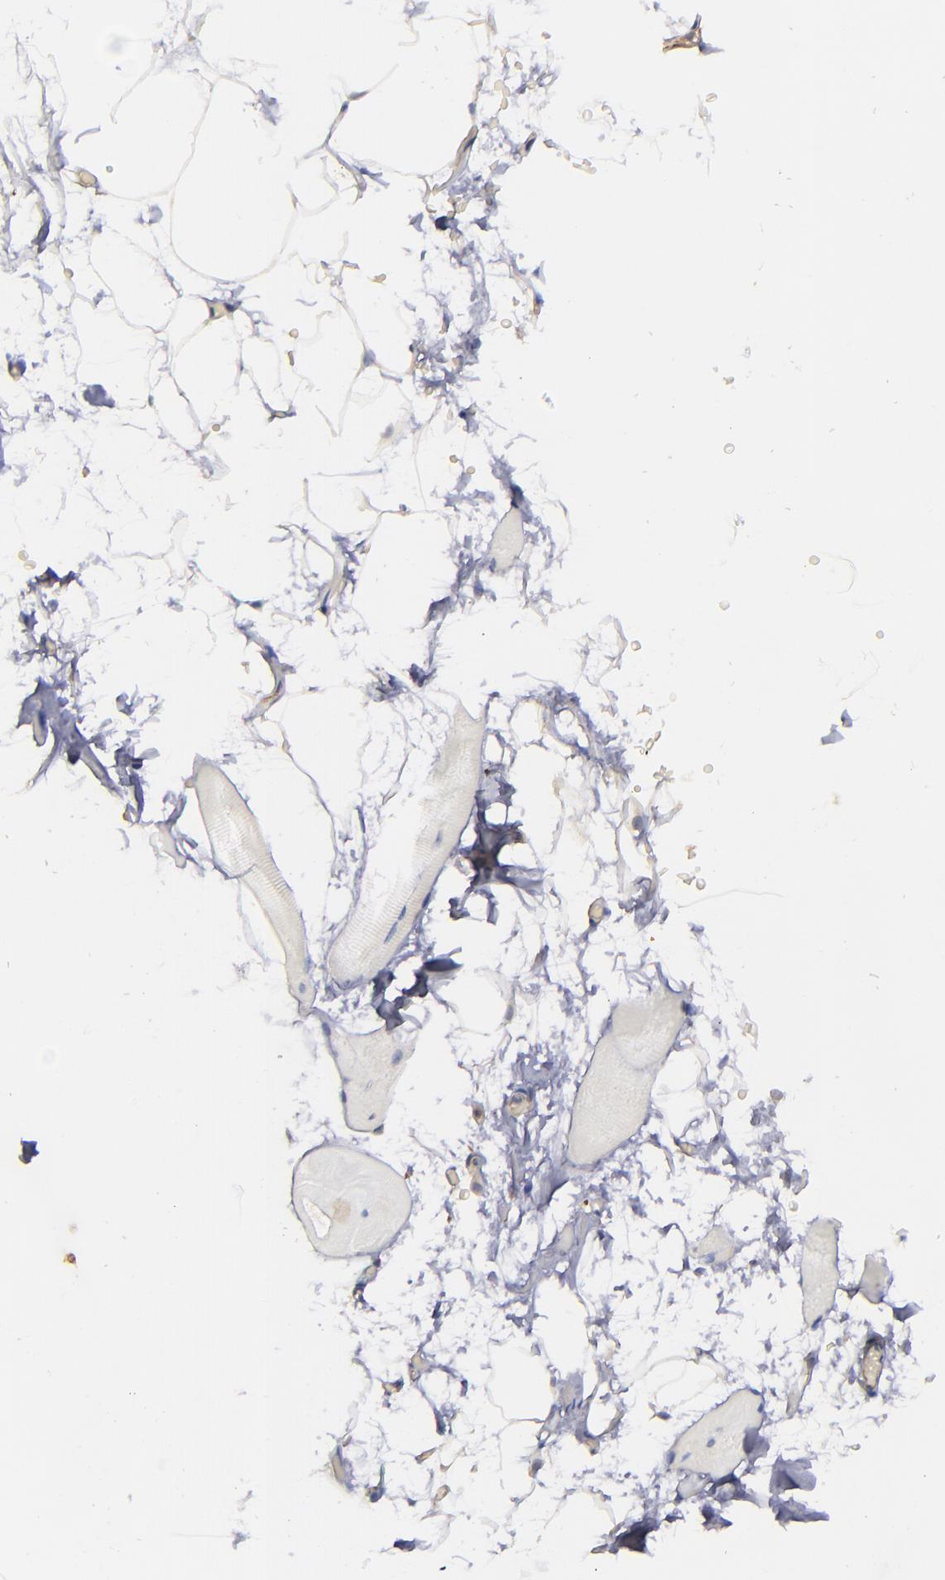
{"staining": {"intensity": "negative", "quantity": "none", "location": "none"}, "tissue": "skeletal muscle", "cell_type": "Myocytes", "image_type": "normal", "snomed": [{"axis": "morphology", "description": "Normal tissue, NOS"}, {"axis": "topography", "description": "Skeletal muscle"}, {"axis": "topography", "description": "Parathyroid gland"}], "caption": "The histopathology image displays no staining of myocytes in benign skeletal muscle. (Stains: DAB IHC with hematoxylin counter stain, Microscopy: brightfield microscopy at high magnification).", "gene": "ICAM1", "patient": {"sex": "female", "age": 37}}